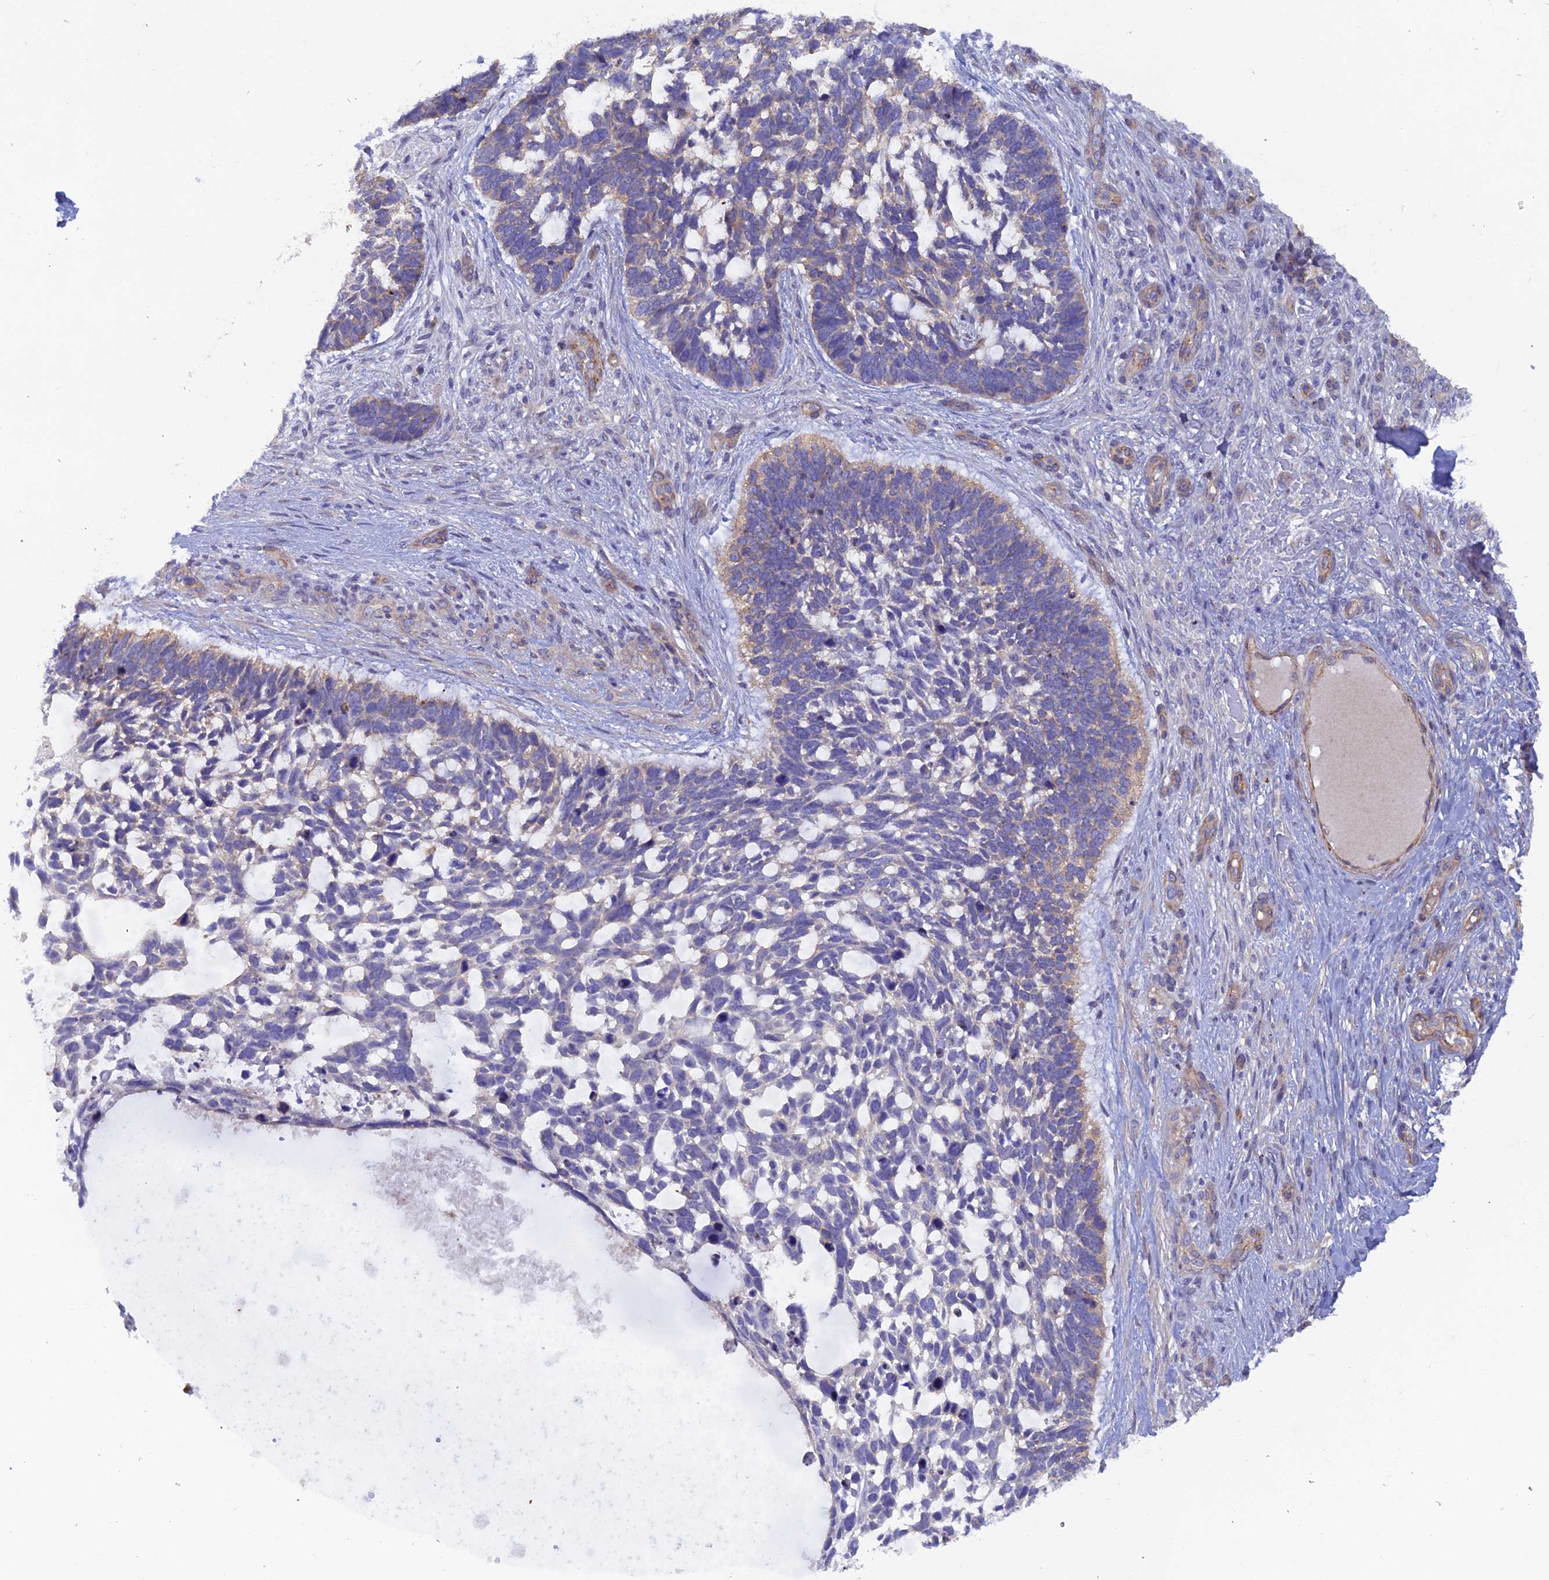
{"staining": {"intensity": "weak", "quantity": "<25%", "location": "cytoplasmic/membranous"}, "tissue": "skin cancer", "cell_type": "Tumor cells", "image_type": "cancer", "snomed": [{"axis": "morphology", "description": "Basal cell carcinoma"}, {"axis": "topography", "description": "Skin"}], "caption": "Immunohistochemistry micrograph of neoplastic tissue: skin cancer stained with DAB exhibits no significant protein staining in tumor cells. (DAB immunohistochemistry (IHC) visualized using brightfield microscopy, high magnification).", "gene": "FZR1", "patient": {"sex": "male", "age": 88}}